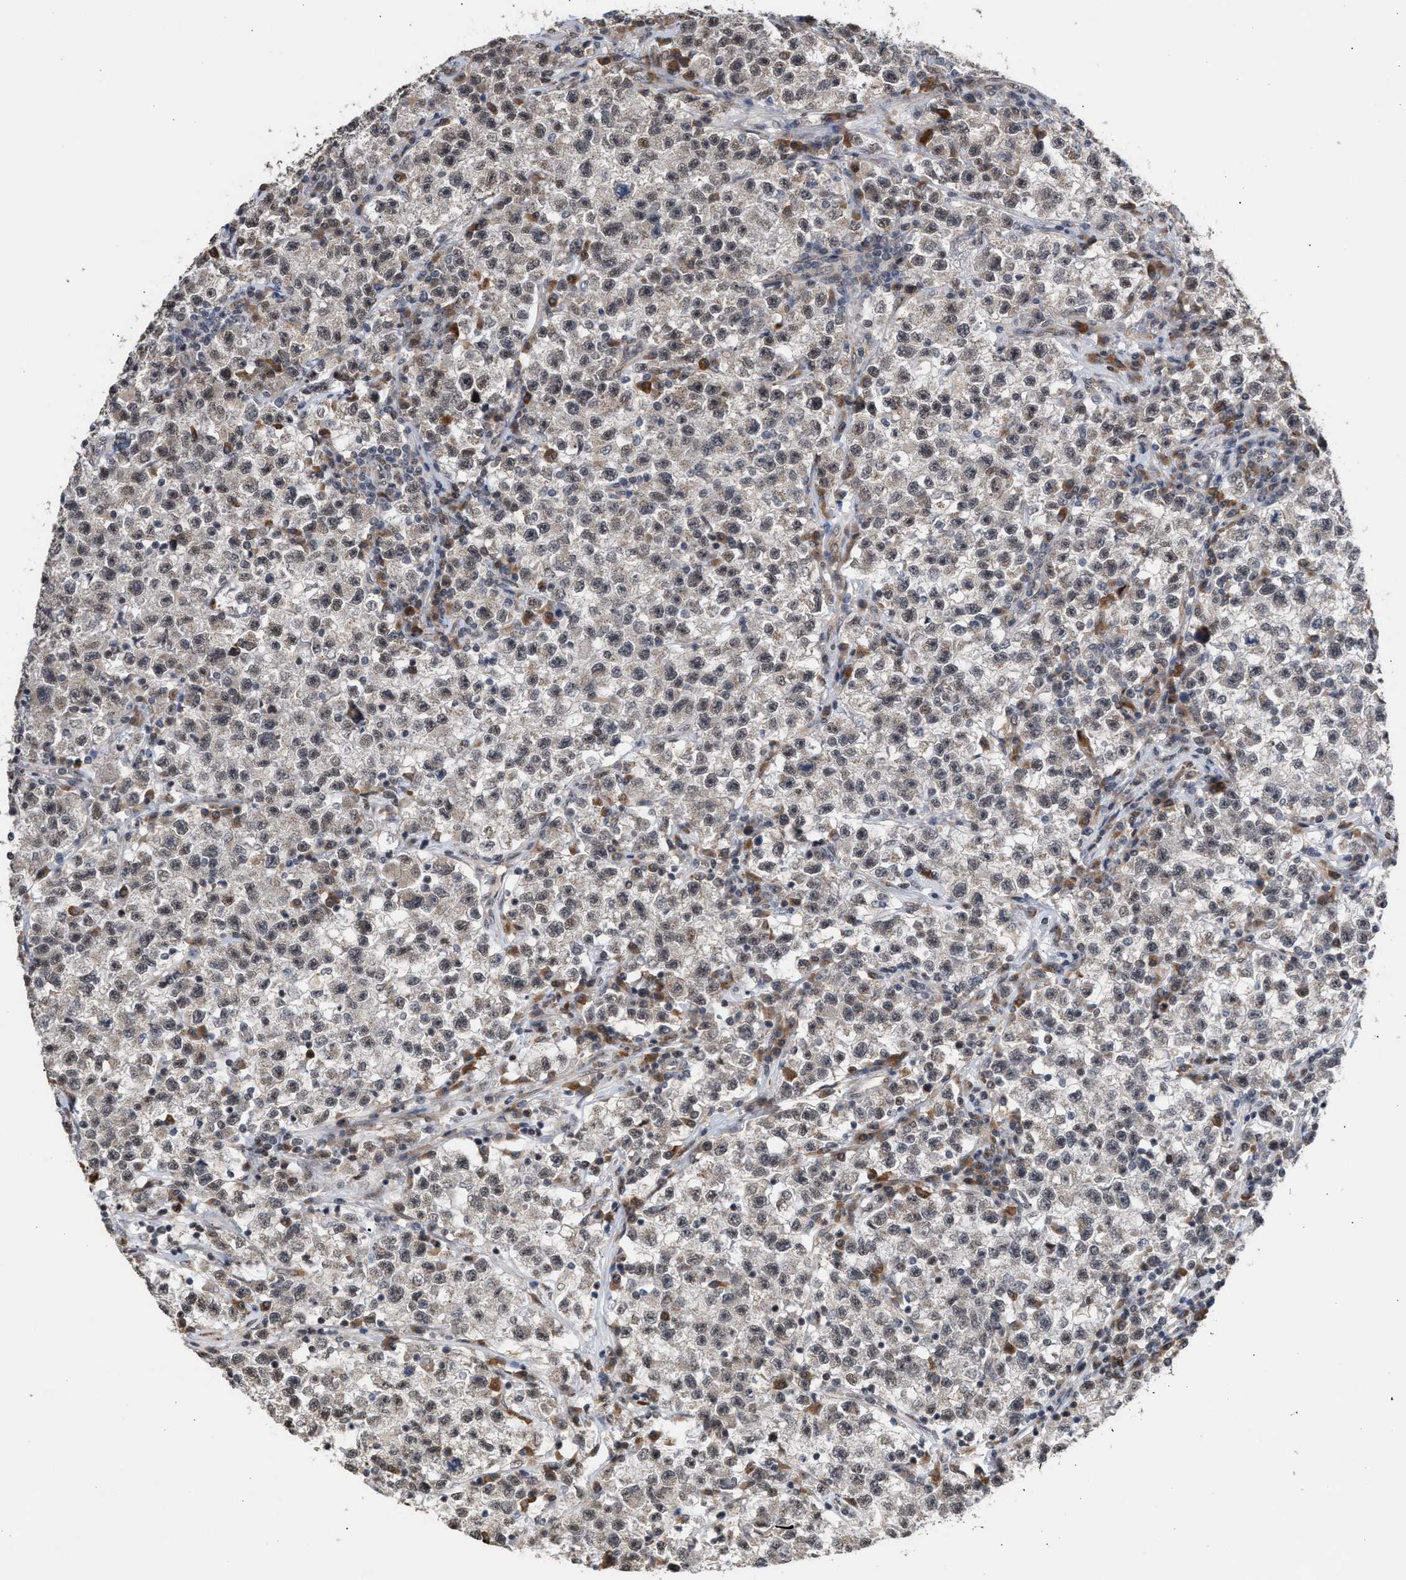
{"staining": {"intensity": "weak", "quantity": ">75%", "location": "nuclear"}, "tissue": "testis cancer", "cell_type": "Tumor cells", "image_type": "cancer", "snomed": [{"axis": "morphology", "description": "Seminoma, NOS"}, {"axis": "topography", "description": "Testis"}], "caption": "There is low levels of weak nuclear staining in tumor cells of seminoma (testis), as demonstrated by immunohistochemical staining (brown color).", "gene": "MKNK2", "patient": {"sex": "male", "age": 22}}